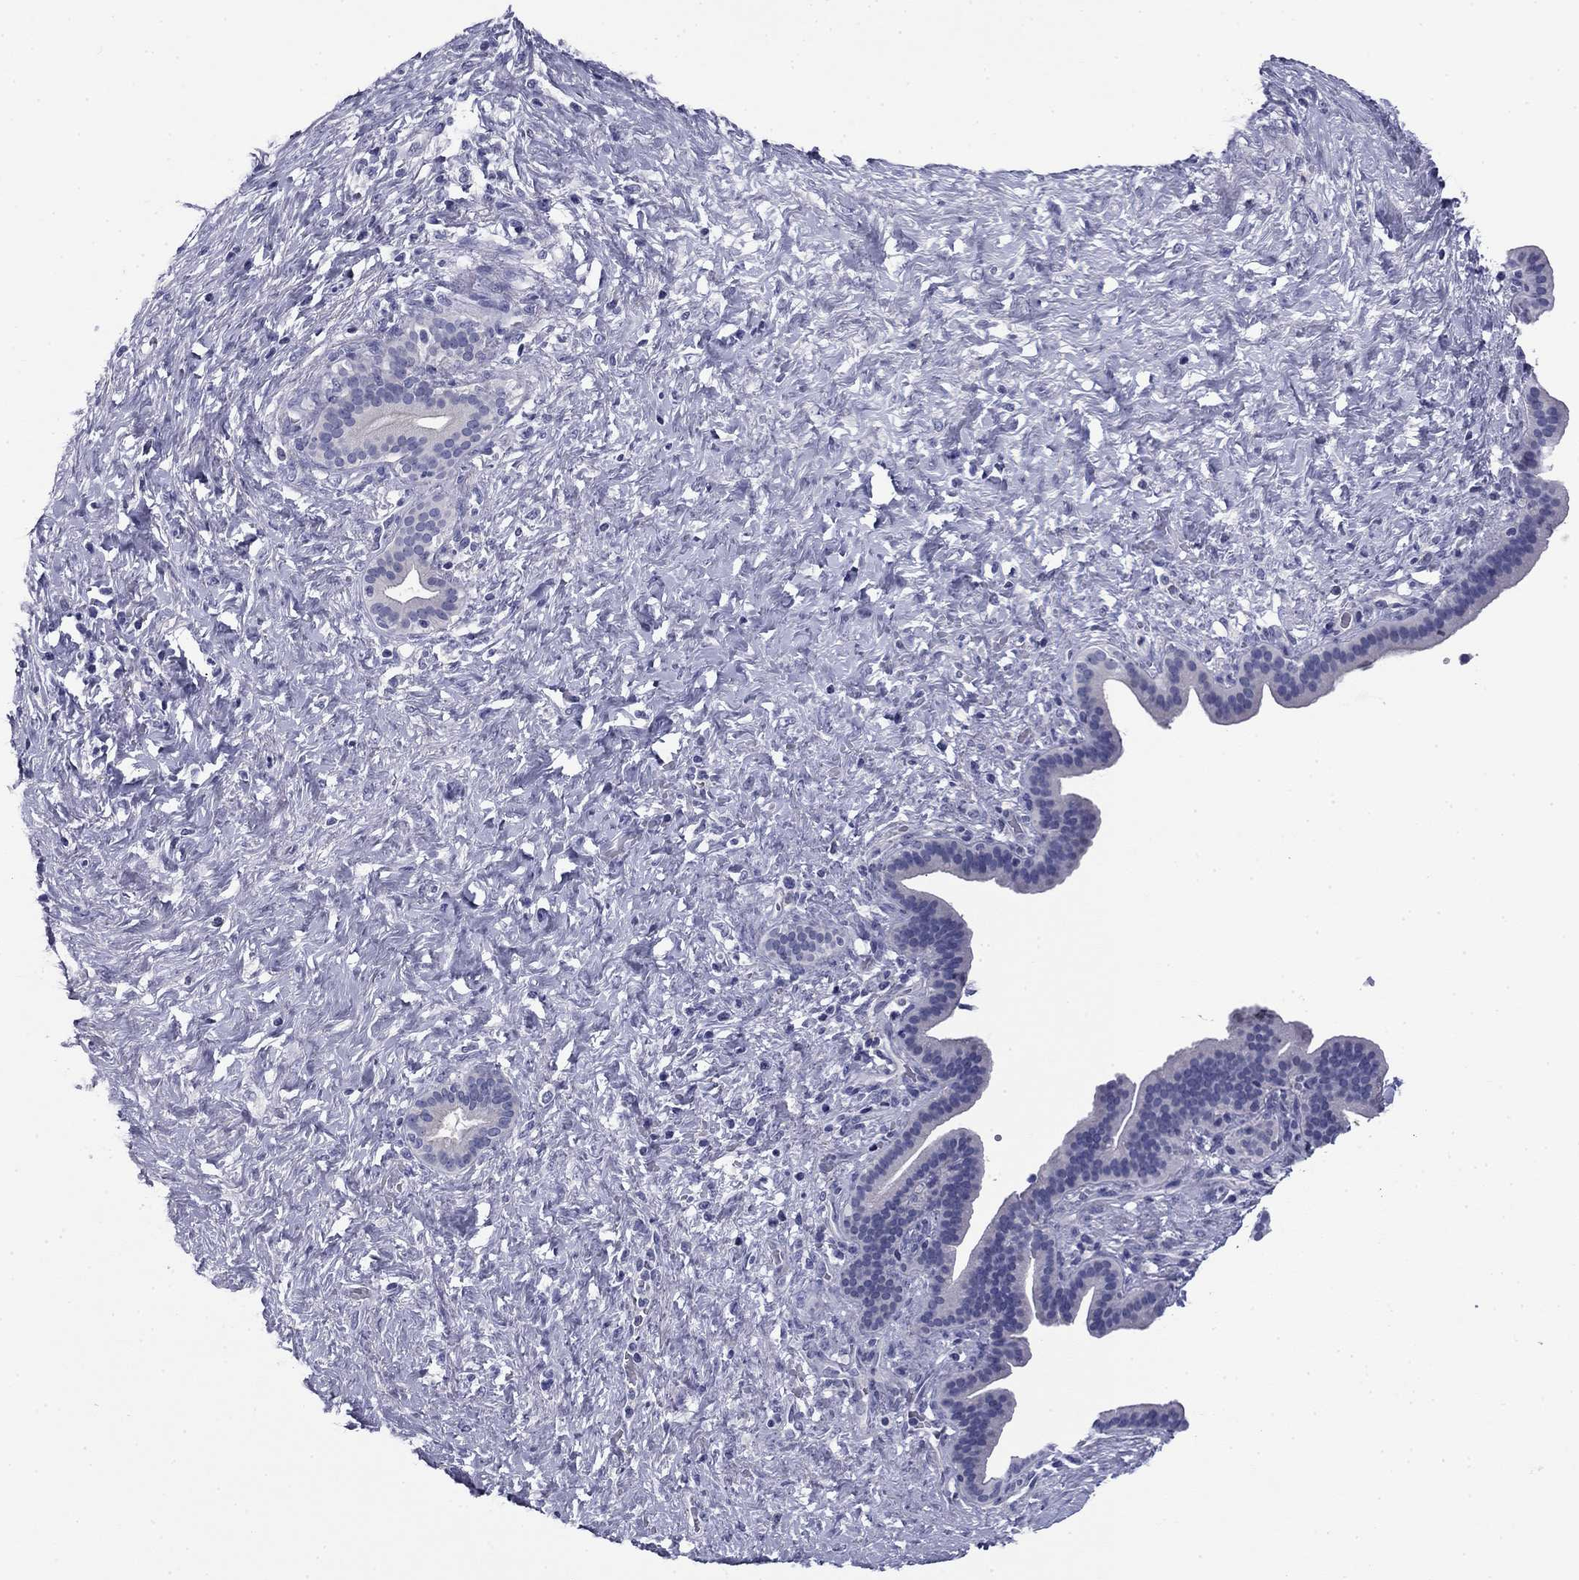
{"staining": {"intensity": "negative", "quantity": "none", "location": "none"}, "tissue": "pancreatic cancer", "cell_type": "Tumor cells", "image_type": "cancer", "snomed": [{"axis": "morphology", "description": "Adenocarcinoma, NOS"}, {"axis": "topography", "description": "Pancreas"}], "caption": "Photomicrograph shows no protein positivity in tumor cells of pancreatic cancer (adenocarcinoma) tissue.", "gene": "ABCC2", "patient": {"sex": "male", "age": 44}}